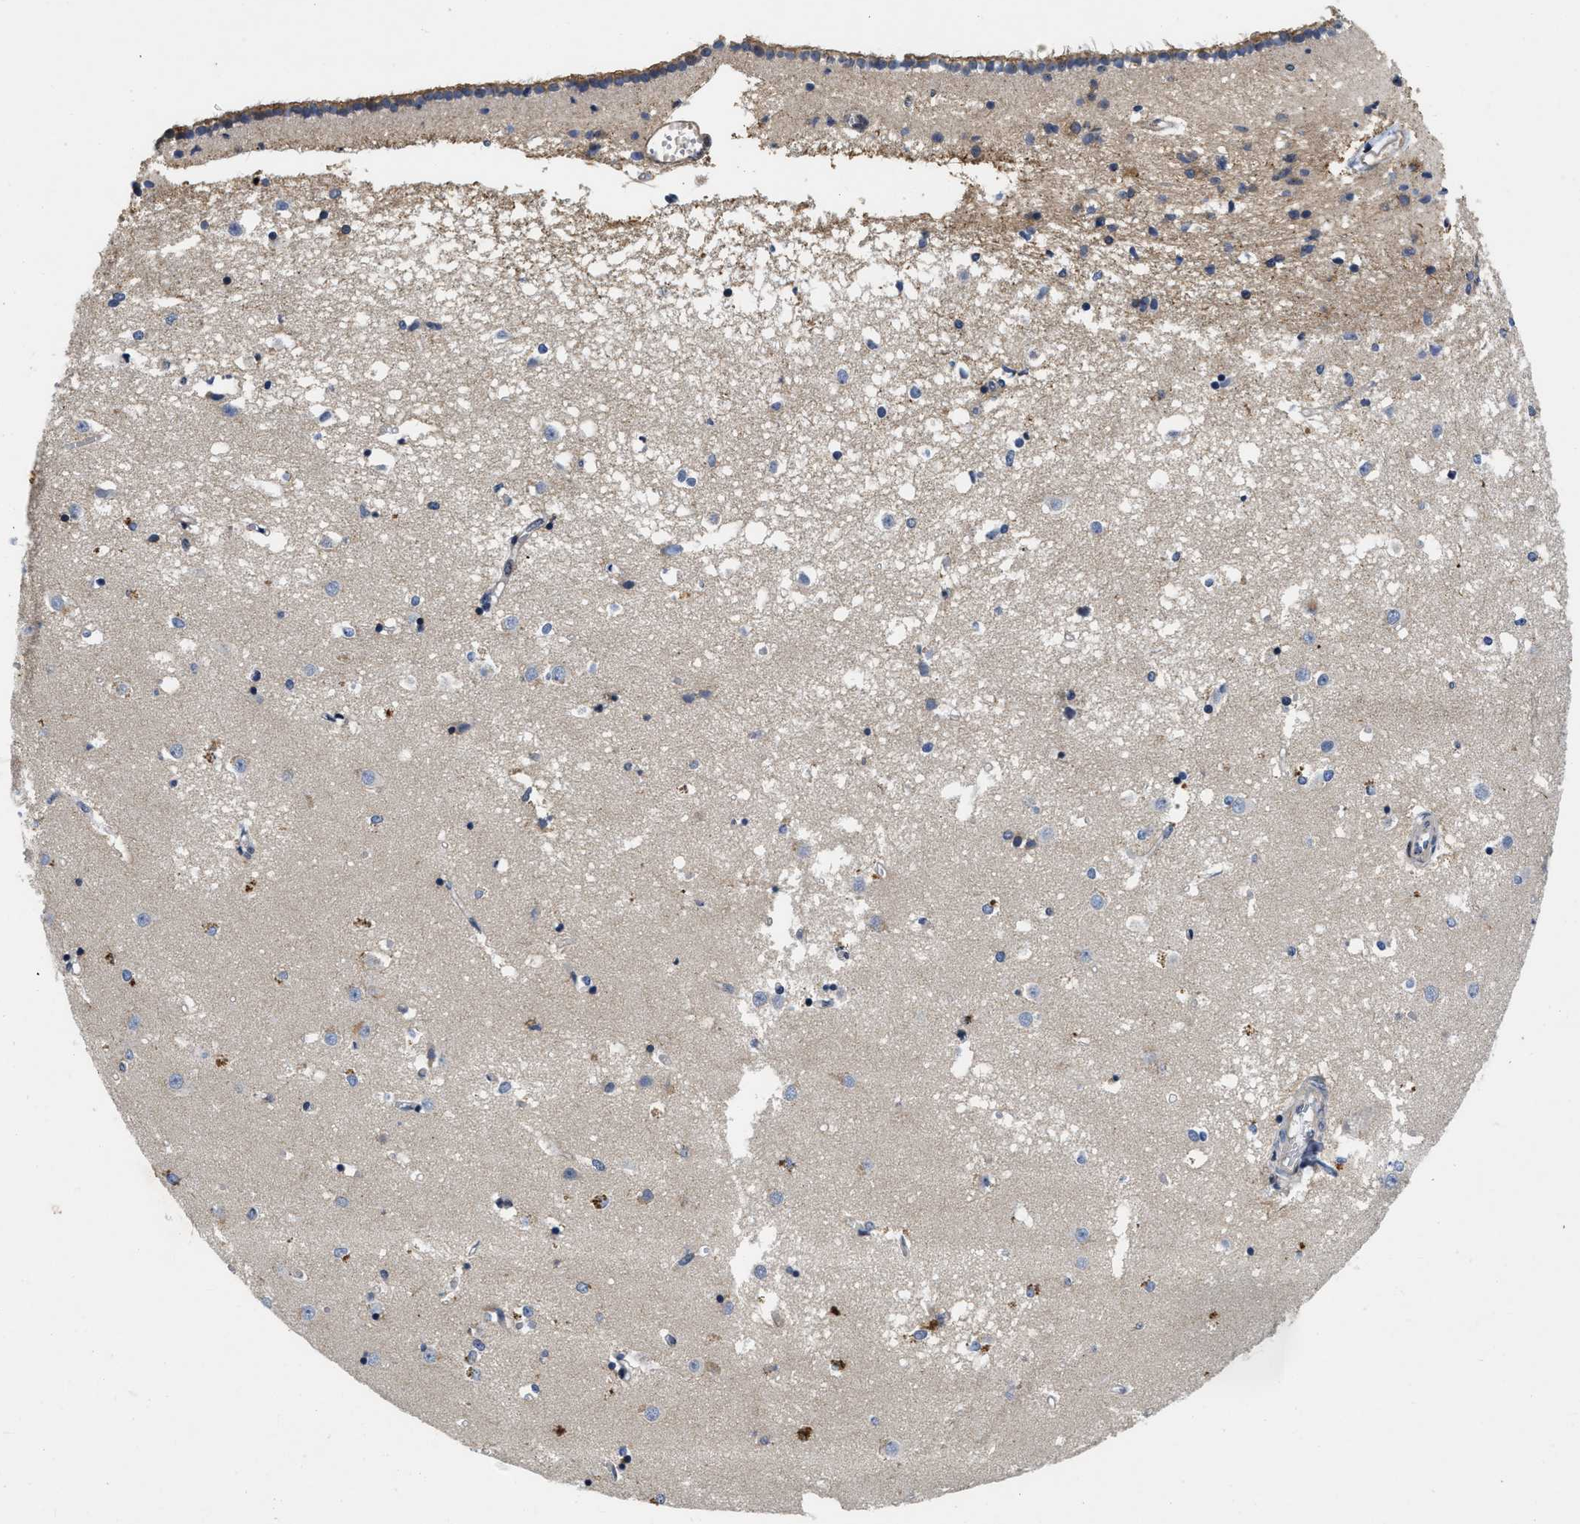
{"staining": {"intensity": "moderate", "quantity": "<25%", "location": "cytoplasmic/membranous"}, "tissue": "caudate", "cell_type": "Glial cells", "image_type": "normal", "snomed": [{"axis": "morphology", "description": "Normal tissue, NOS"}, {"axis": "topography", "description": "Lateral ventricle wall"}], "caption": "IHC image of normal caudate stained for a protein (brown), which demonstrates low levels of moderate cytoplasmic/membranous positivity in about <25% of glial cells.", "gene": "VIP", "patient": {"sex": "male", "age": 45}}